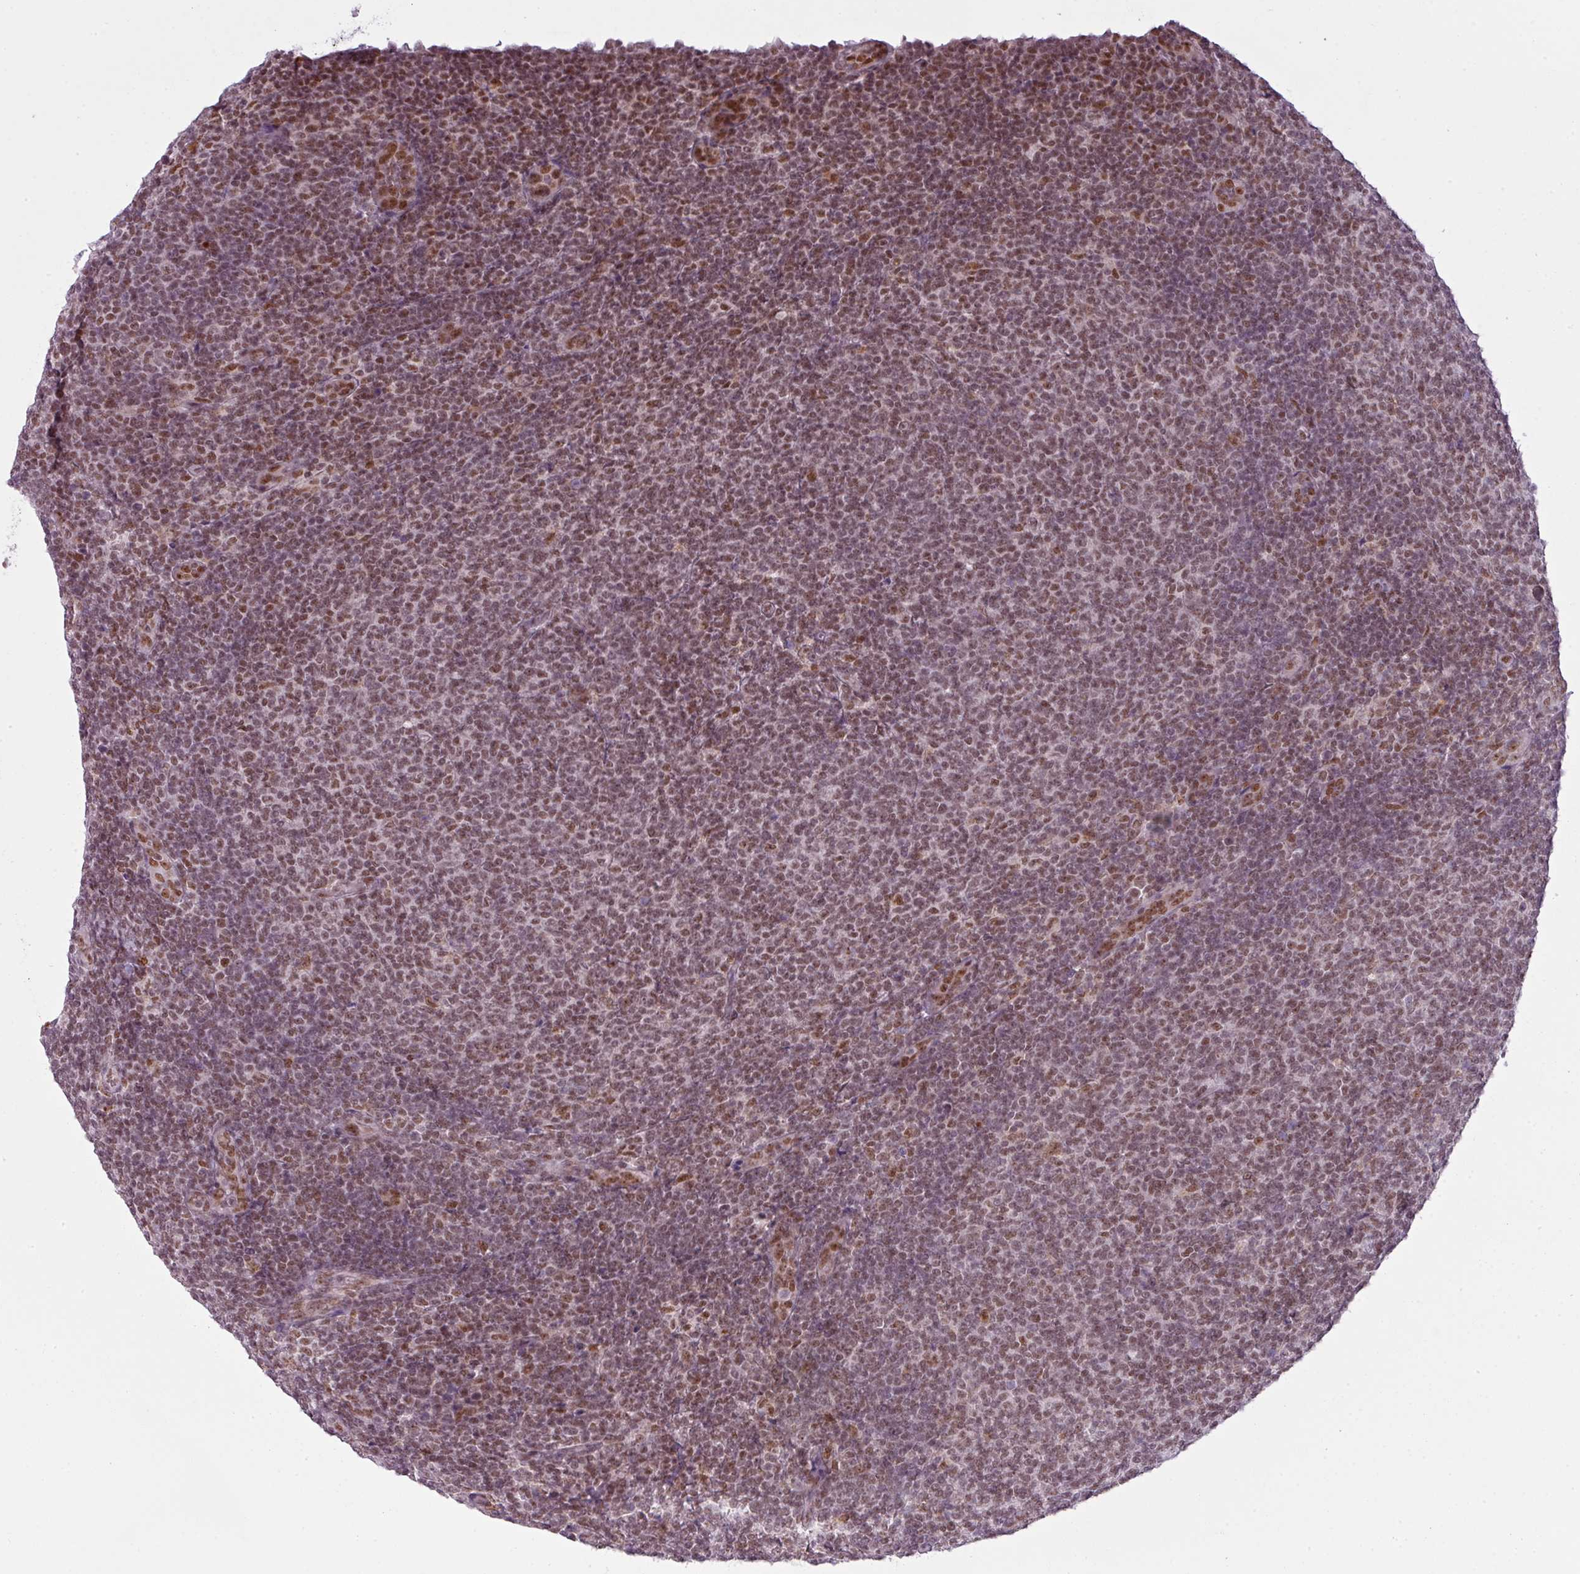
{"staining": {"intensity": "moderate", "quantity": ">75%", "location": "nuclear"}, "tissue": "lymphoma", "cell_type": "Tumor cells", "image_type": "cancer", "snomed": [{"axis": "morphology", "description": "Malignant lymphoma, non-Hodgkin's type, Low grade"}, {"axis": "topography", "description": "Lymph node"}], "caption": "Immunohistochemistry (IHC) (DAB (3,3'-diaminobenzidine)) staining of human lymphoma demonstrates moderate nuclear protein expression in approximately >75% of tumor cells.", "gene": "ARL6IP4", "patient": {"sex": "male", "age": 66}}